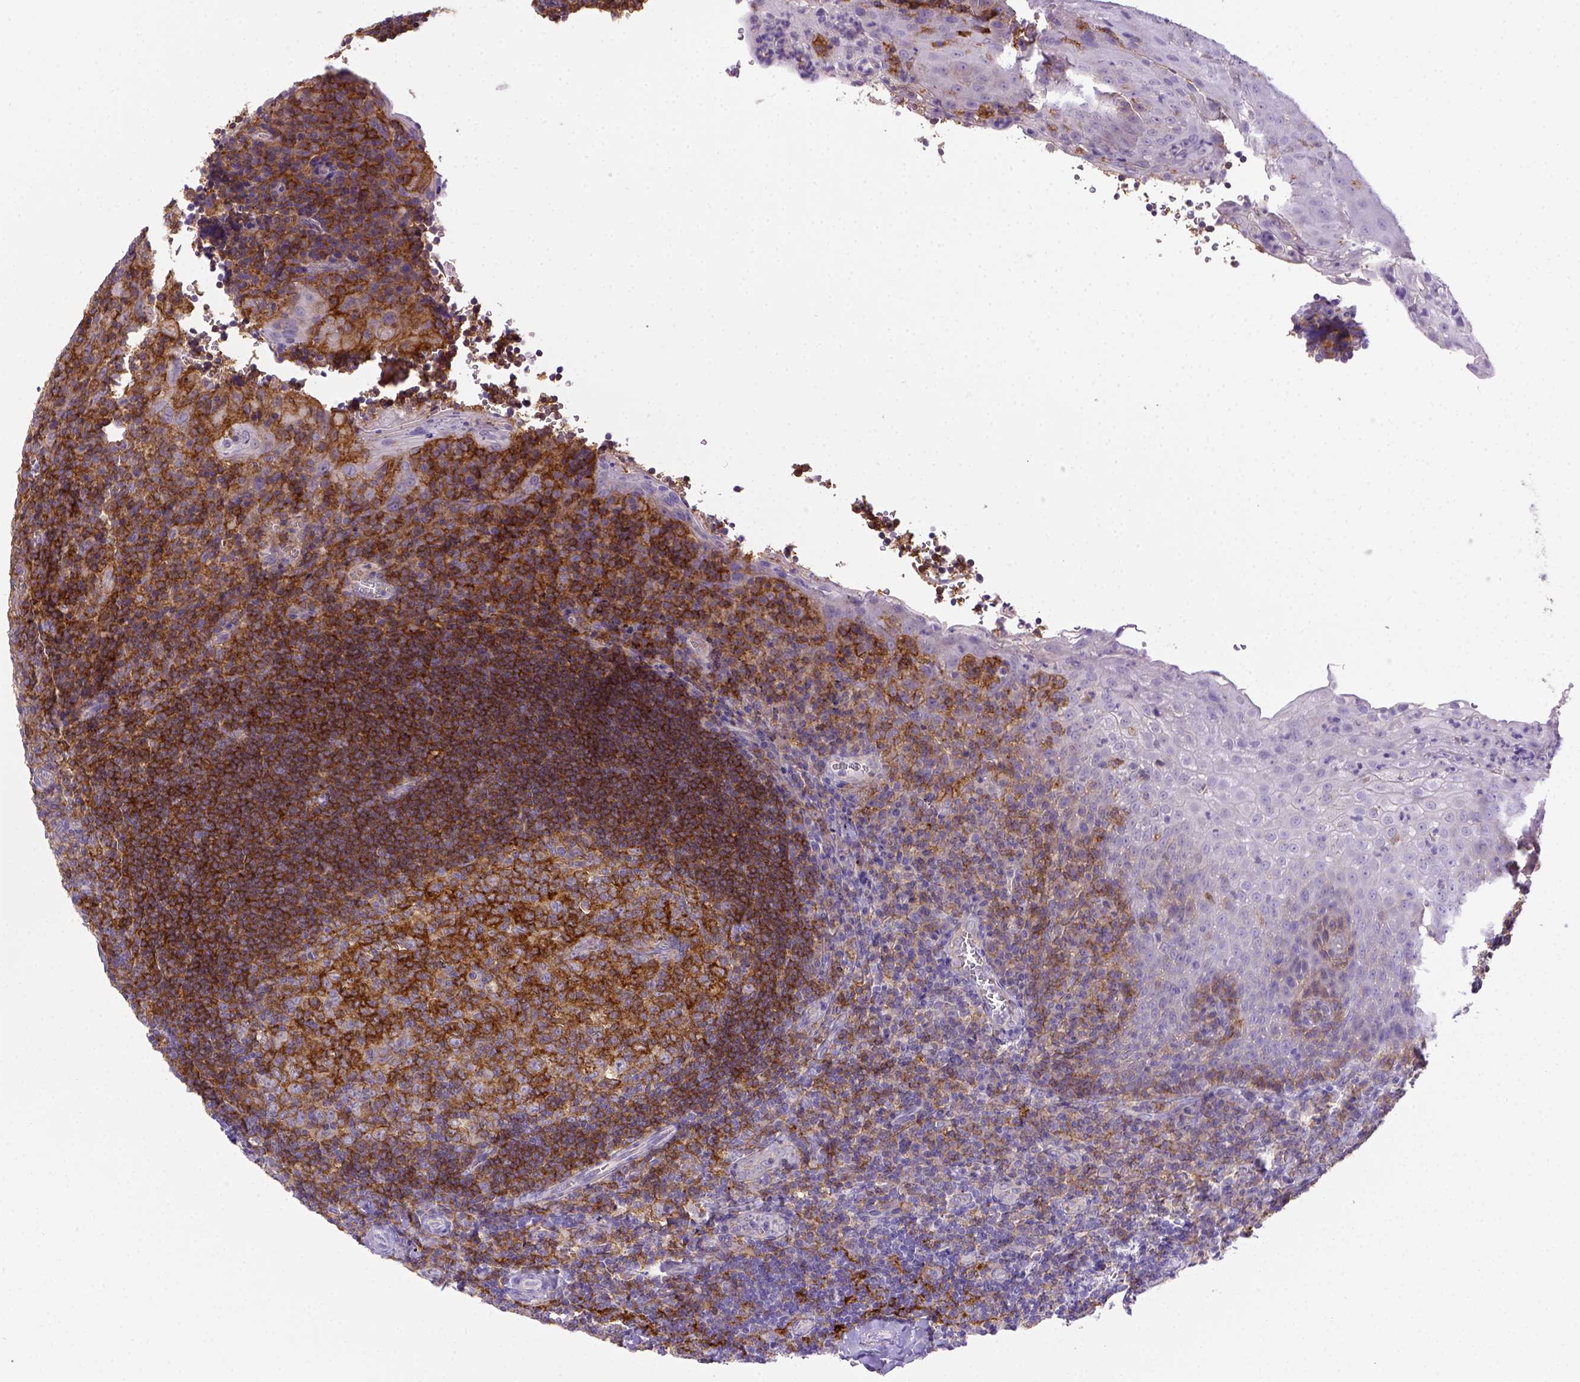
{"staining": {"intensity": "strong", "quantity": ">75%", "location": "cytoplasmic/membranous"}, "tissue": "tonsil", "cell_type": "Germinal center cells", "image_type": "normal", "snomed": [{"axis": "morphology", "description": "Normal tissue, NOS"}, {"axis": "morphology", "description": "Inflammation, NOS"}, {"axis": "topography", "description": "Tonsil"}], "caption": "Strong cytoplasmic/membranous staining for a protein is present in about >75% of germinal center cells of benign tonsil using immunohistochemistry (IHC).", "gene": "CD40", "patient": {"sex": "female", "age": 31}}